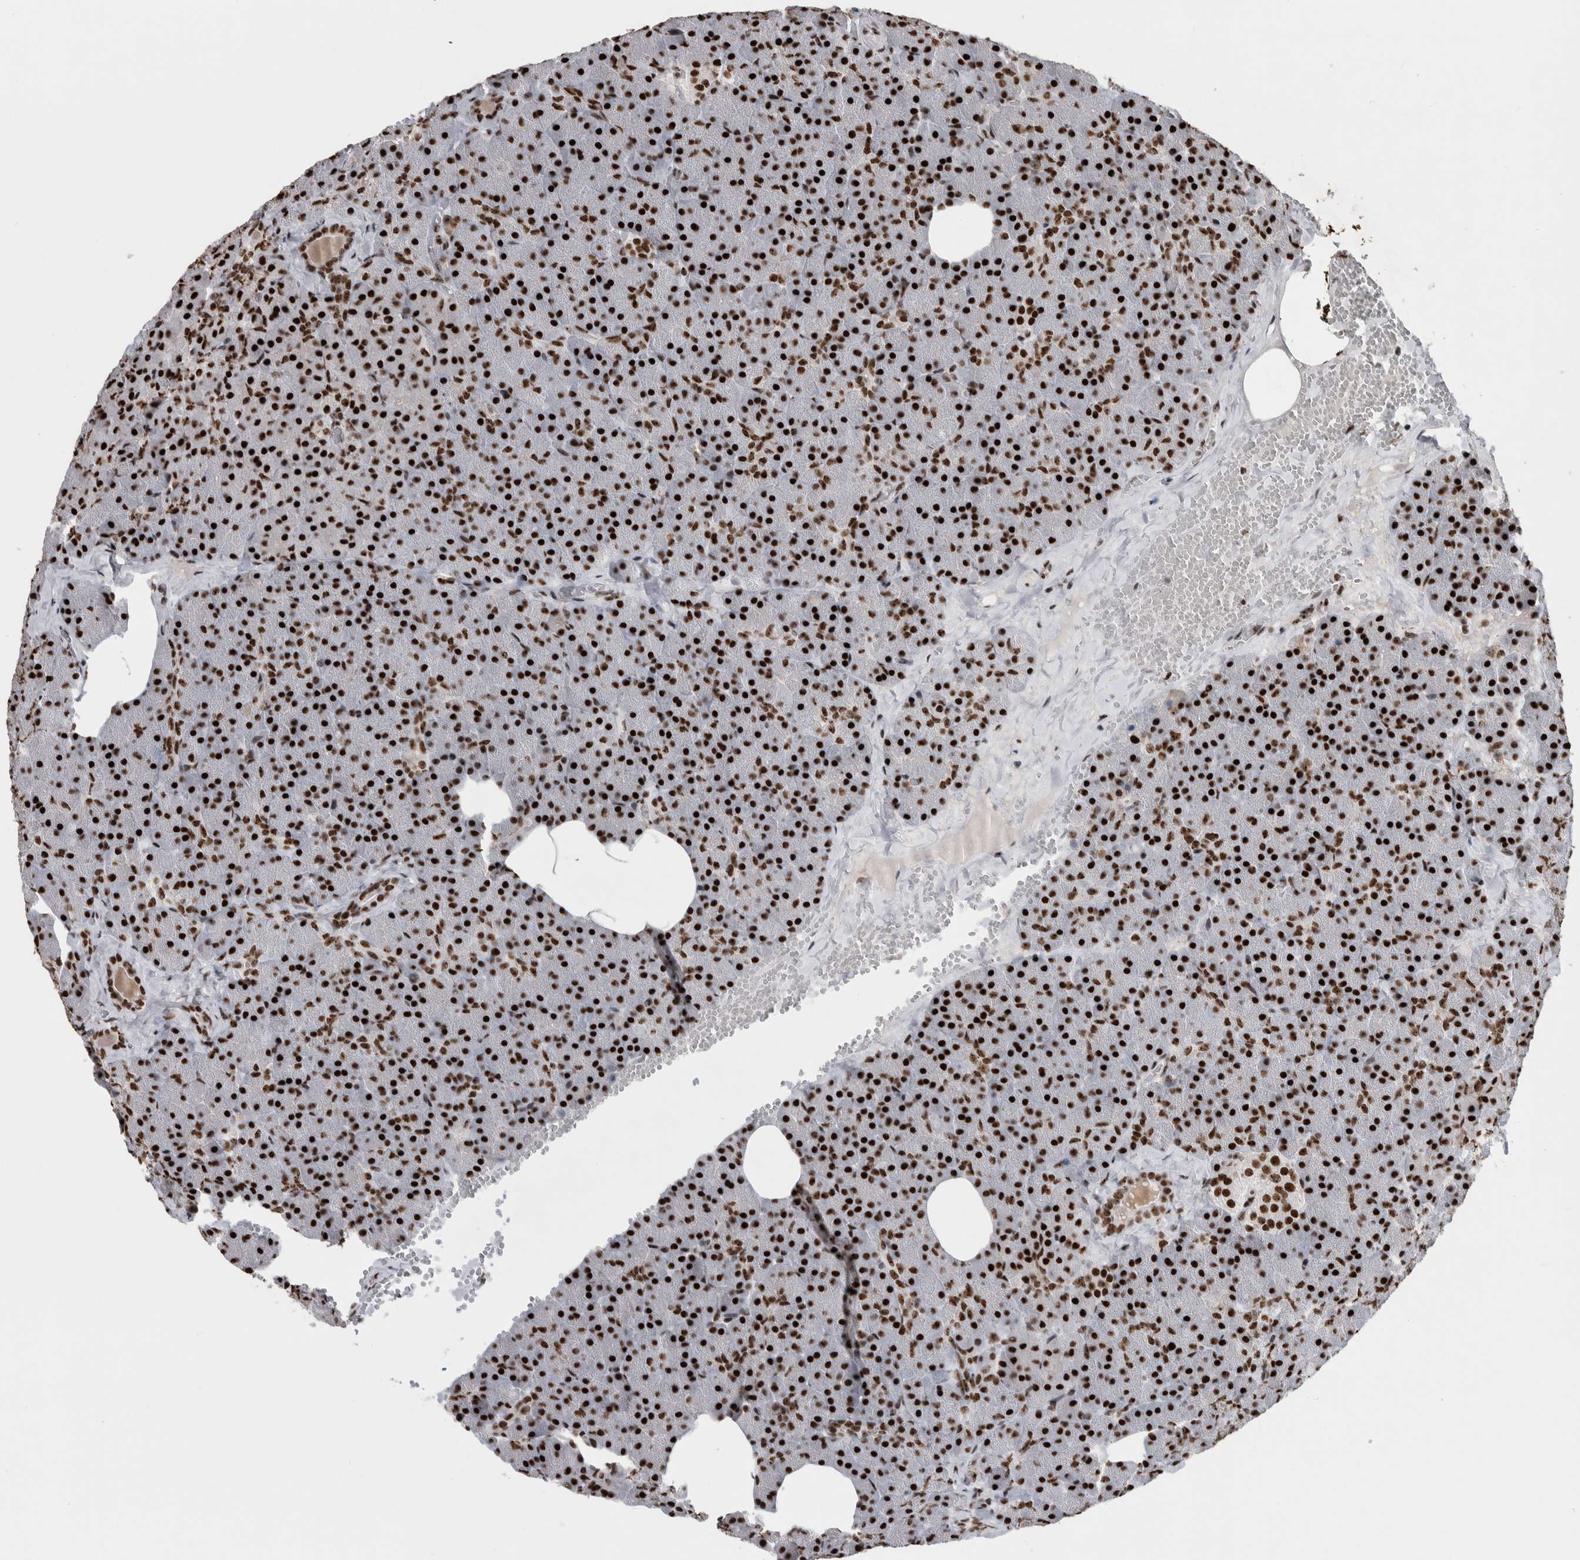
{"staining": {"intensity": "strong", "quantity": ">75%", "location": "nuclear"}, "tissue": "pancreas", "cell_type": "Exocrine glandular cells", "image_type": "normal", "snomed": [{"axis": "morphology", "description": "Normal tissue, NOS"}, {"axis": "morphology", "description": "Carcinoid, malignant, NOS"}, {"axis": "topography", "description": "Pancreas"}], "caption": "Exocrine glandular cells display strong nuclear positivity in approximately >75% of cells in normal pancreas. (DAB = brown stain, brightfield microscopy at high magnification).", "gene": "NCL", "patient": {"sex": "female", "age": 35}}